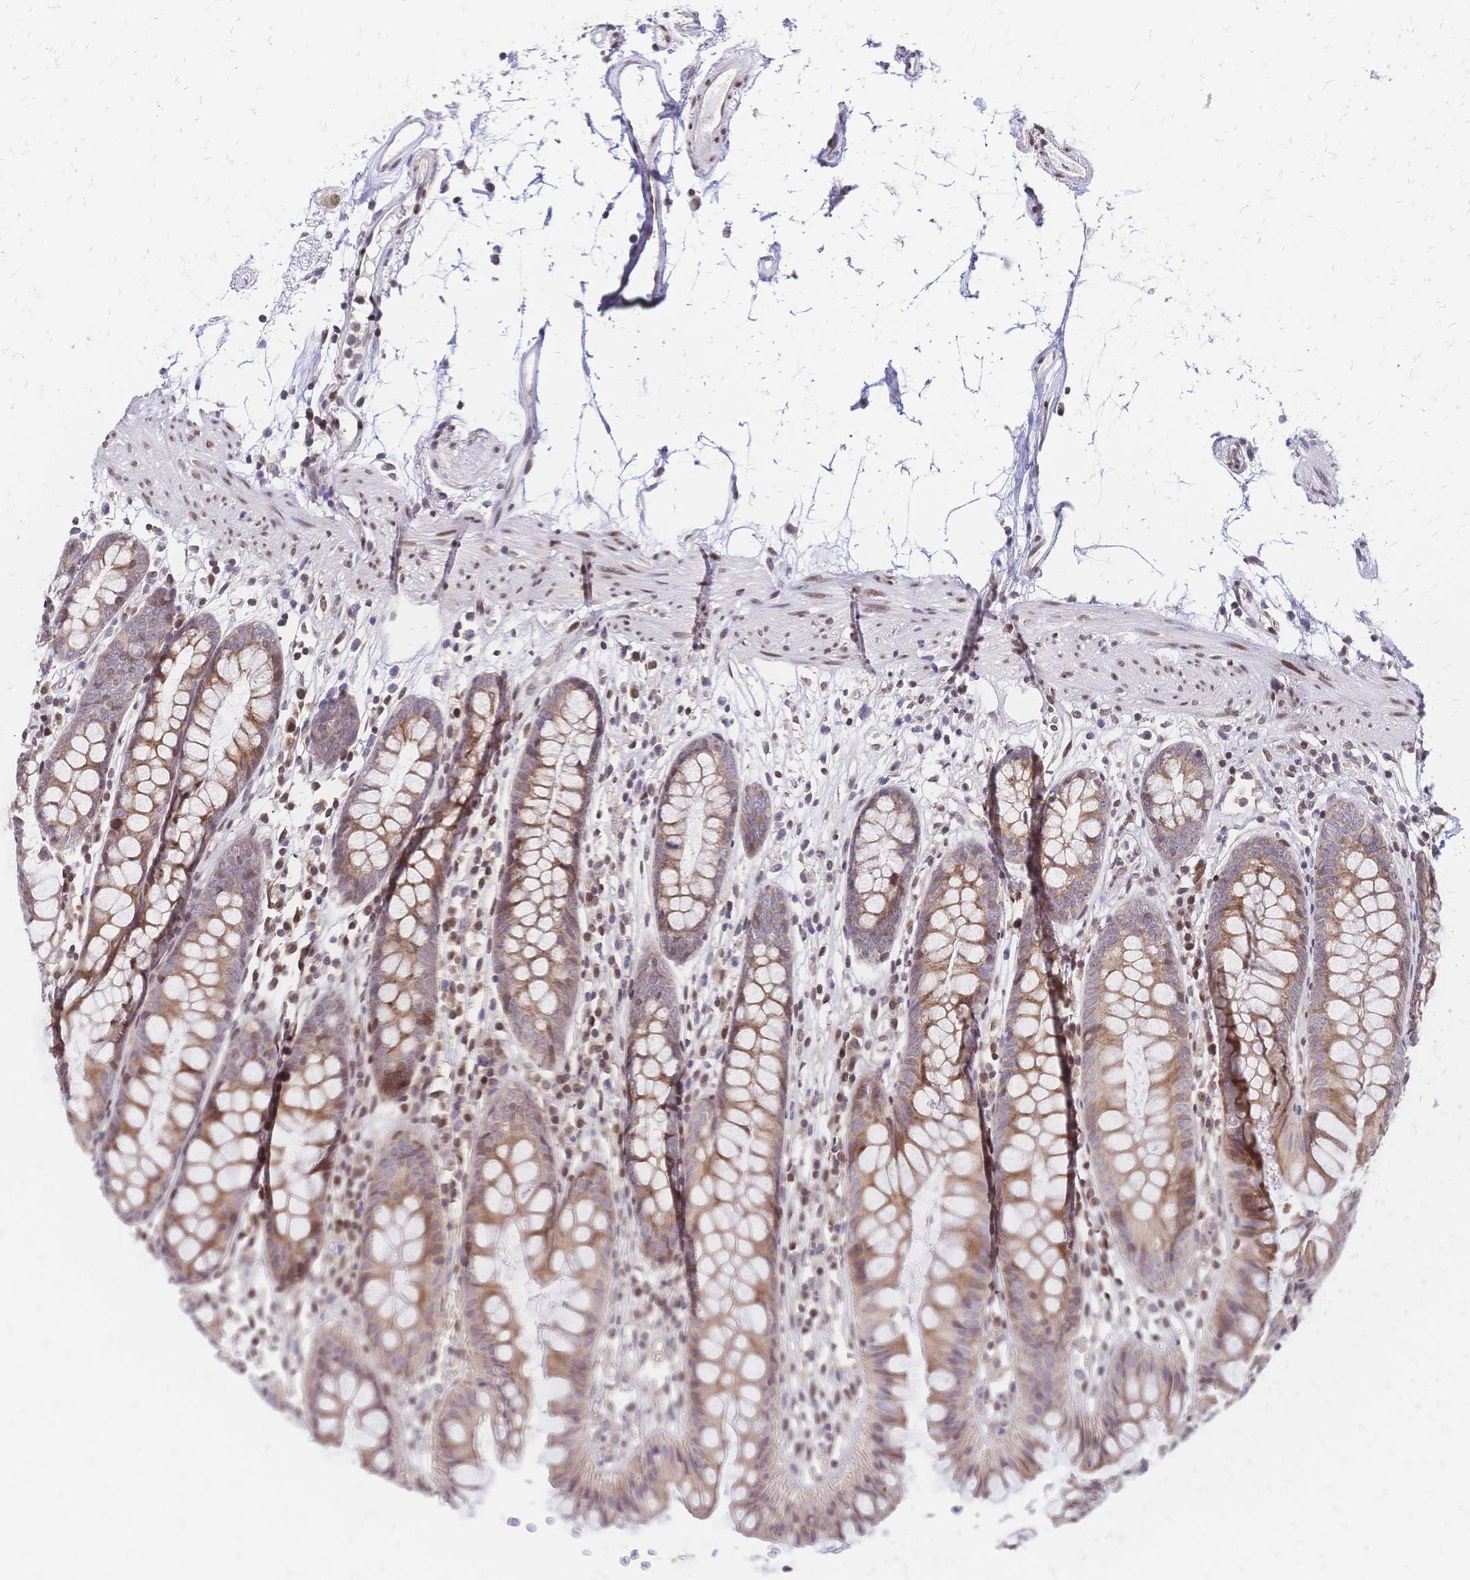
{"staining": {"intensity": "weak", "quantity": "25%-75%", "location": "nuclear"}, "tissue": "colon", "cell_type": "Endothelial cells", "image_type": "normal", "snomed": [{"axis": "morphology", "description": "Normal tissue, NOS"}, {"axis": "topography", "description": "Colon"}], "caption": "IHC (DAB (3,3'-diaminobenzidine)) staining of unremarkable colon shows weak nuclear protein positivity in about 25%-75% of endothelial cells. The staining was performed using DAB (3,3'-diaminobenzidine), with brown indicating positive protein expression. Nuclei are stained blue with hematoxylin.", "gene": "CBX7", "patient": {"sex": "female", "age": 84}}